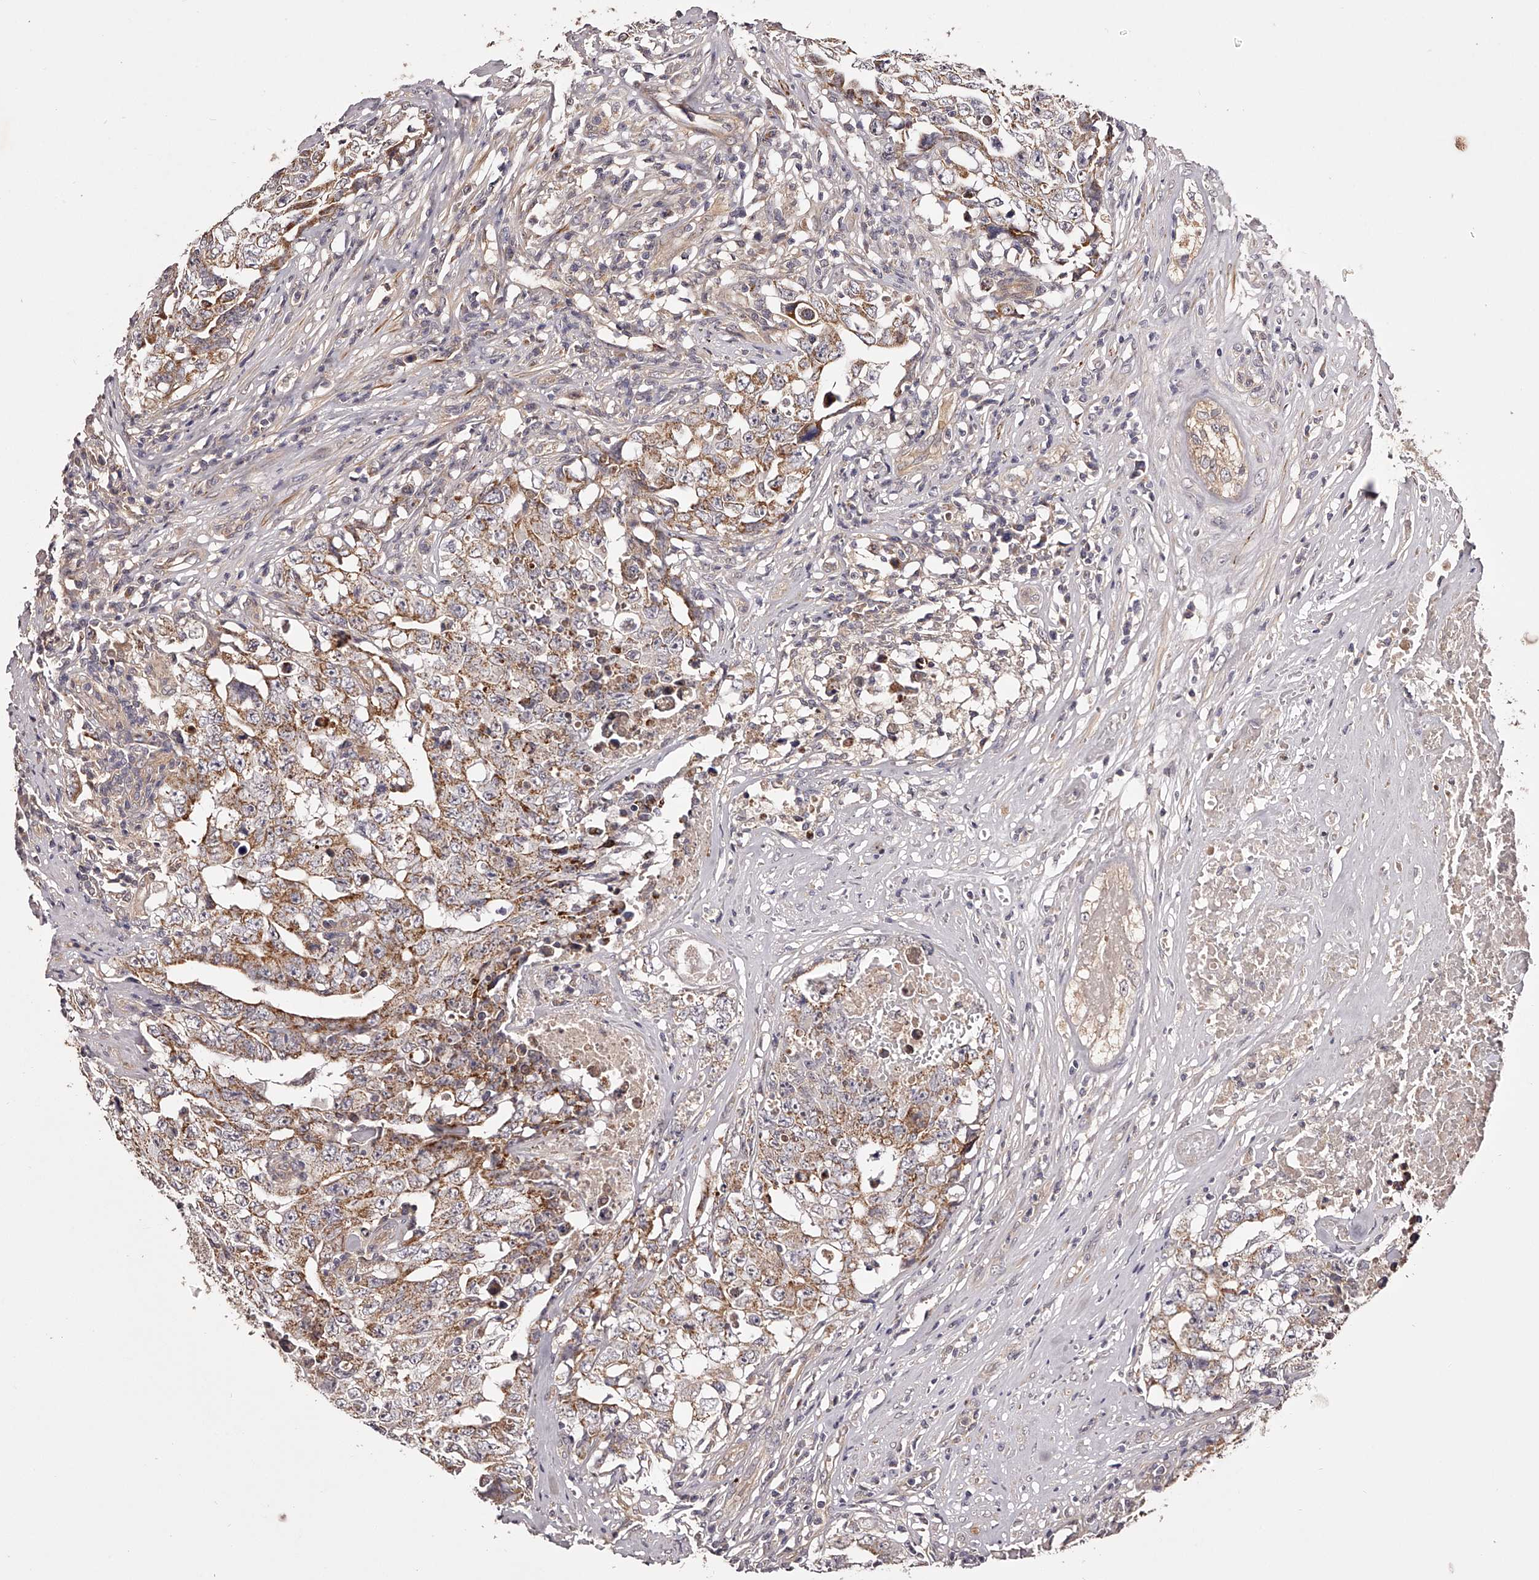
{"staining": {"intensity": "moderate", "quantity": ">75%", "location": "cytoplasmic/membranous"}, "tissue": "testis cancer", "cell_type": "Tumor cells", "image_type": "cancer", "snomed": [{"axis": "morphology", "description": "Carcinoma, Embryonal, NOS"}, {"axis": "topography", "description": "Testis"}], "caption": "The histopathology image demonstrates immunohistochemical staining of testis cancer. There is moderate cytoplasmic/membranous expression is appreciated in approximately >75% of tumor cells.", "gene": "ODF2L", "patient": {"sex": "male", "age": 26}}